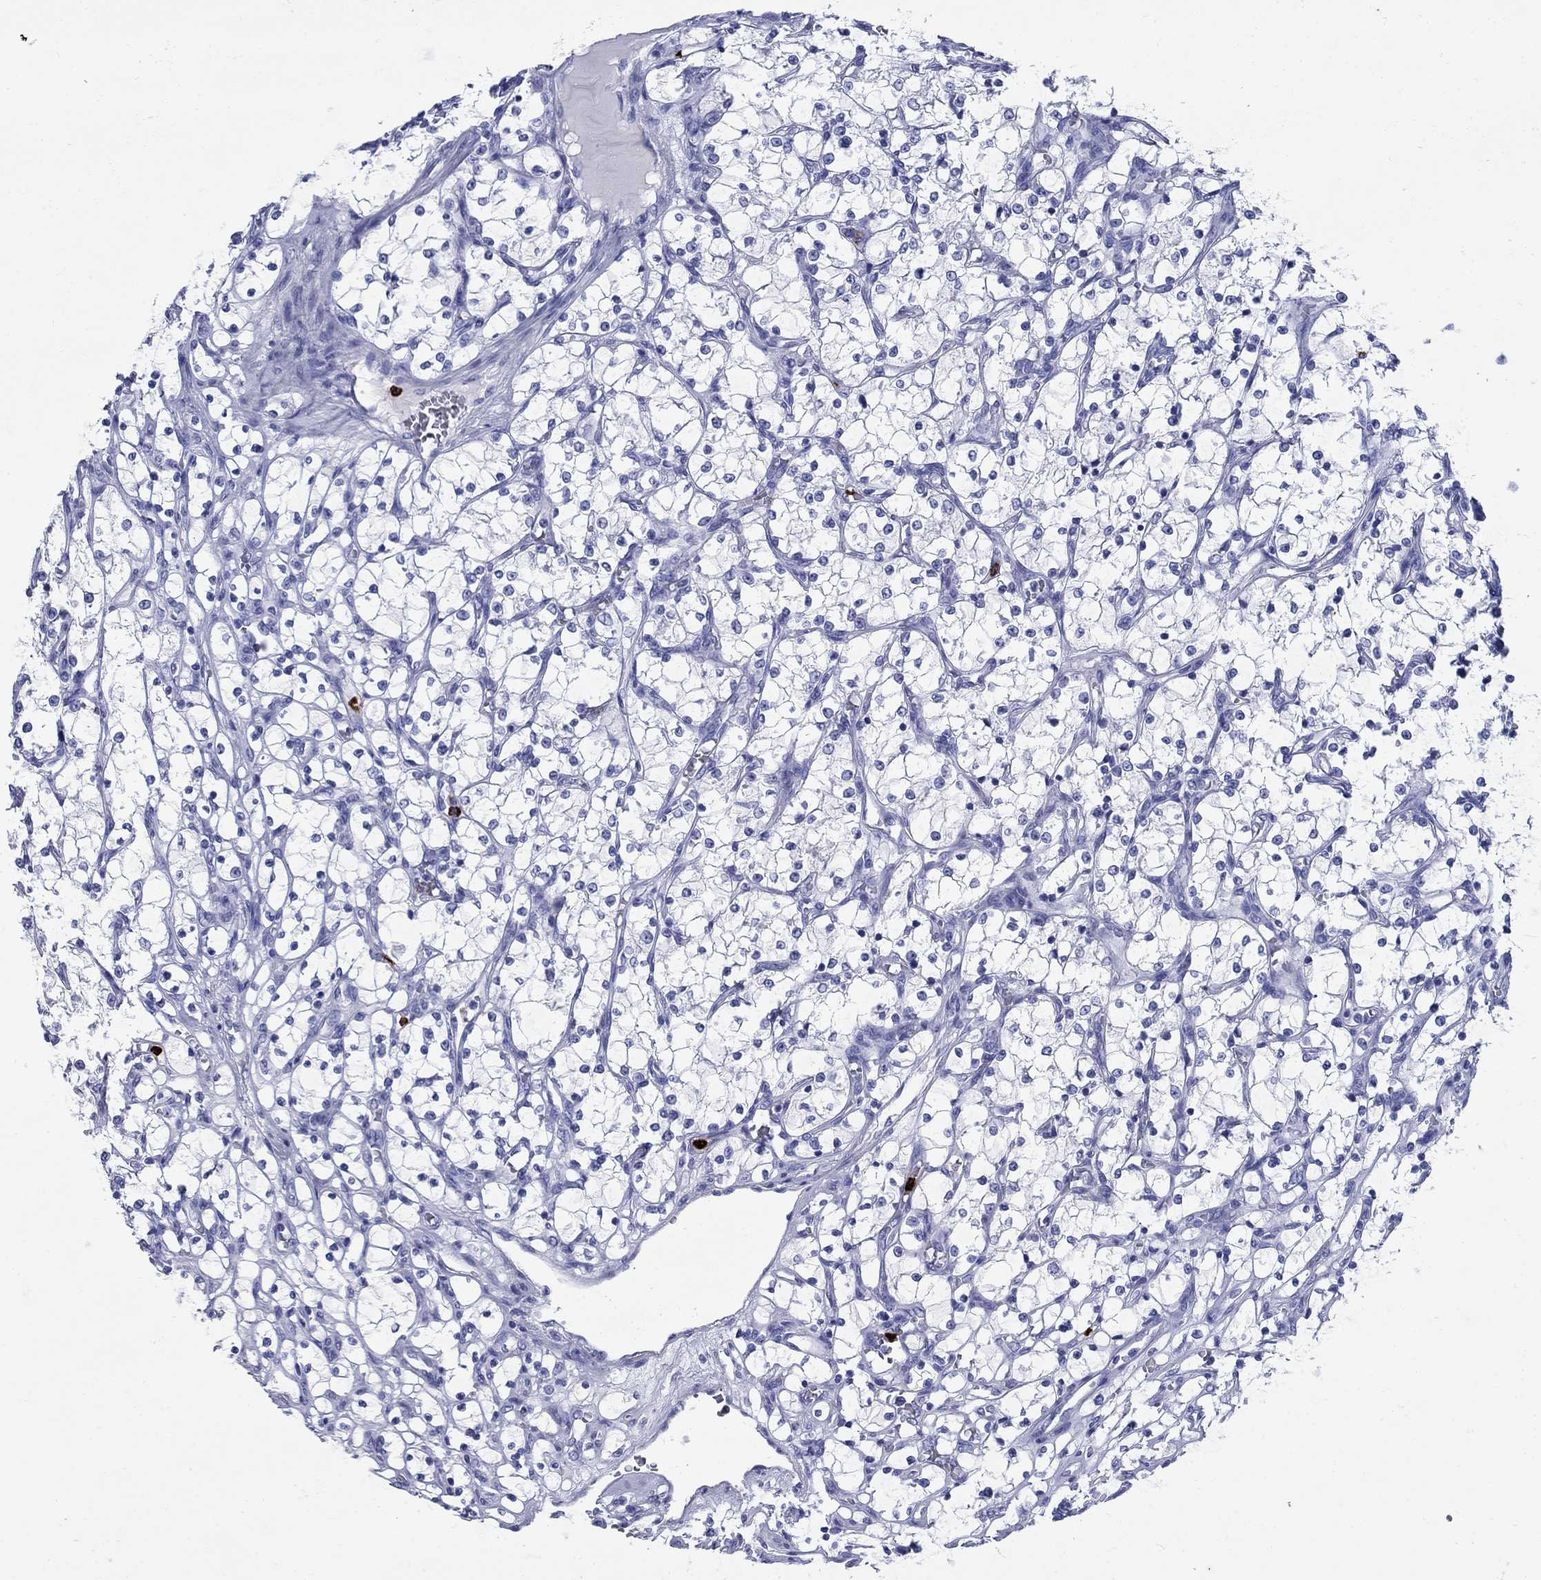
{"staining": {"intensity": "negative", "quantity": "none", "location": "none"}, "tissue": "renal cancer", "cell_type": "Tumor cells", "image_type": "cancer", "snomed": [{"axis": "morphology", "description": "Adenocarcinoma, NOS"}, {"axis": "topography", "description": "Kidney"}], "caption": "The micrograph displays no significant positivity in tumor cells of renal cancer (adenocarcinoma).", "gene": "AZU1", "patient": {"sex": "female", "age": 69}}